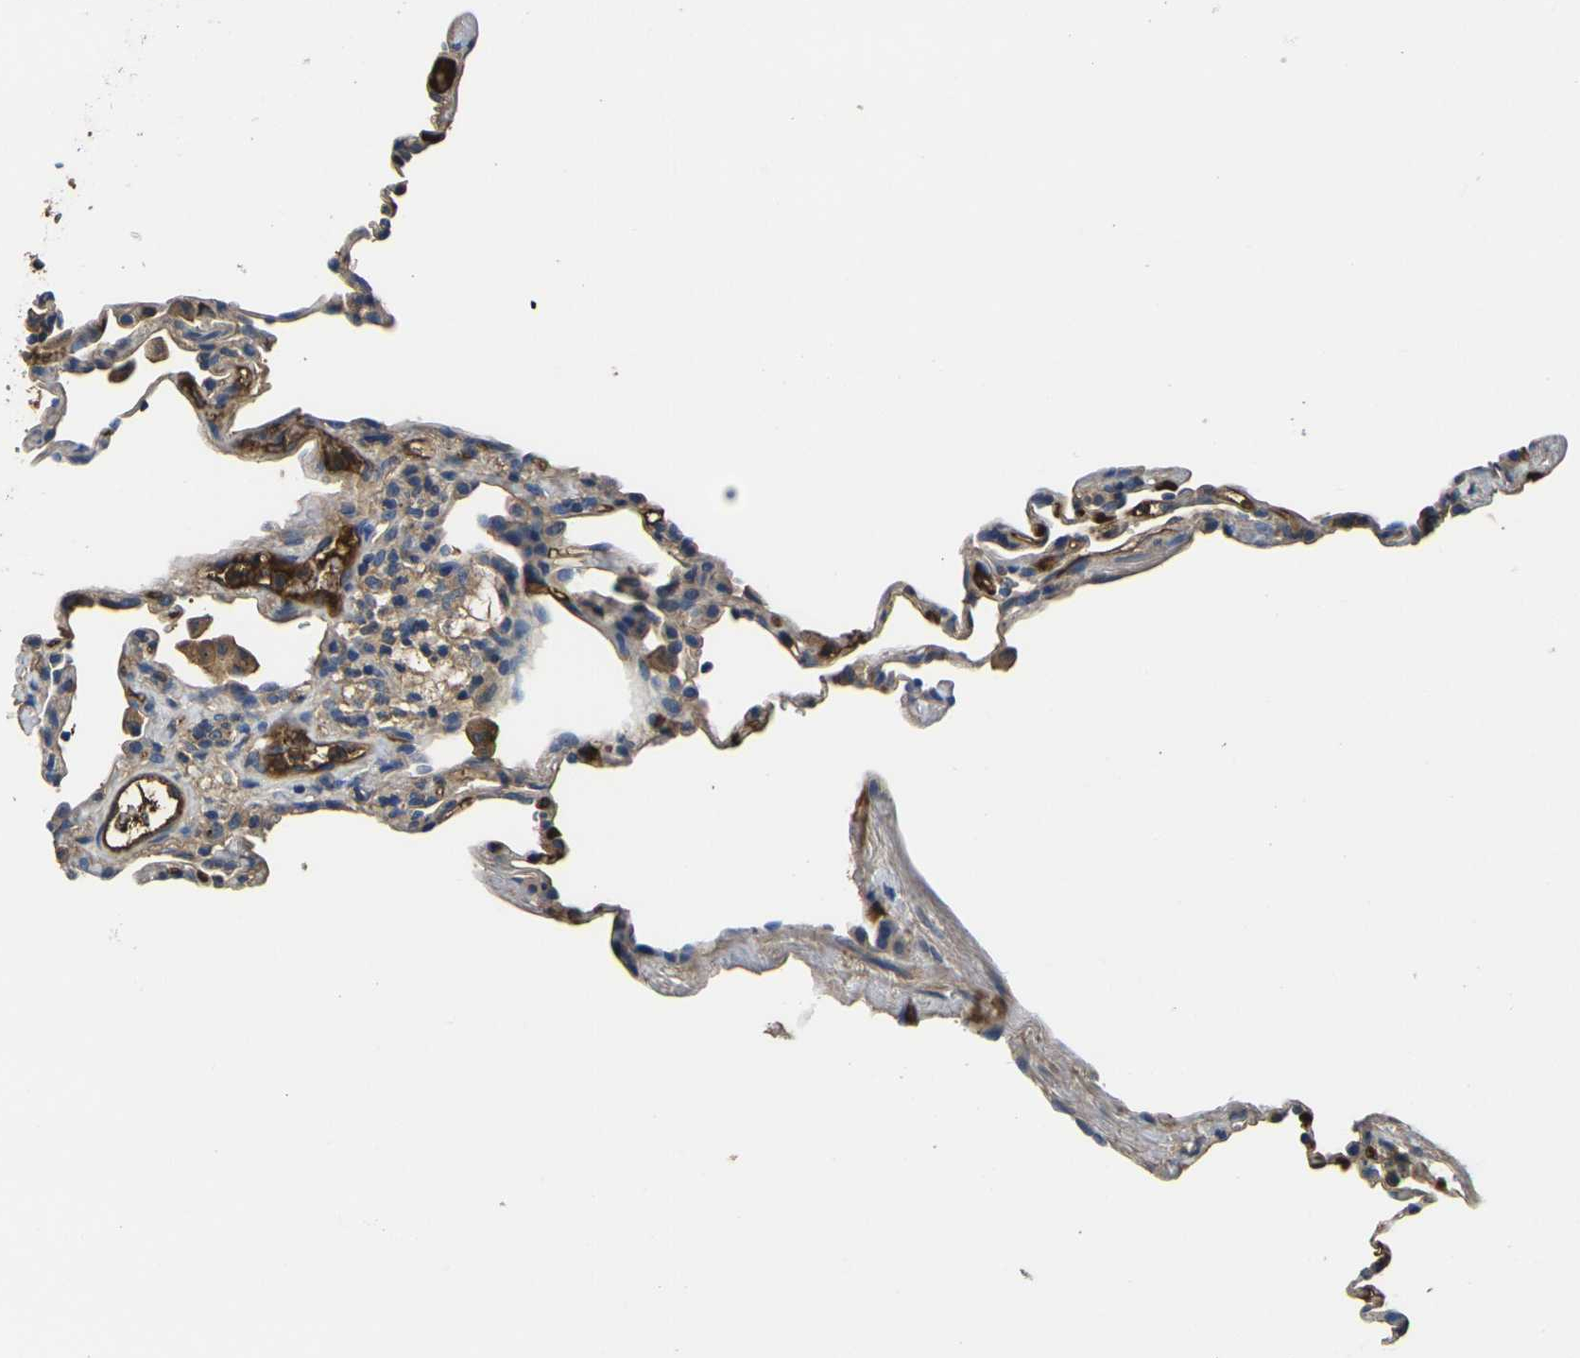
{"staining": {"intensity": "moderate", "quantity": "25%-75%", "location": "cytoplasmic/membranous"}, "tissue": "lung", "cell_type": "Alveolar cells", "image_type": "normal", "snomed": [{"axis": "morphology", "description": "Normal tissue, NOS"}, {"axis": "topography", "description": "Lung"}], "caption": "The photomicrograph reveals immunohistochemical staining of unremarkable lung. There is moderate cytoplasmic/membranous expression is seen in about 25%-75% of alveolar cells.", "gene": "HSPG2", "patient": {"sex": "male", "age": 59}}